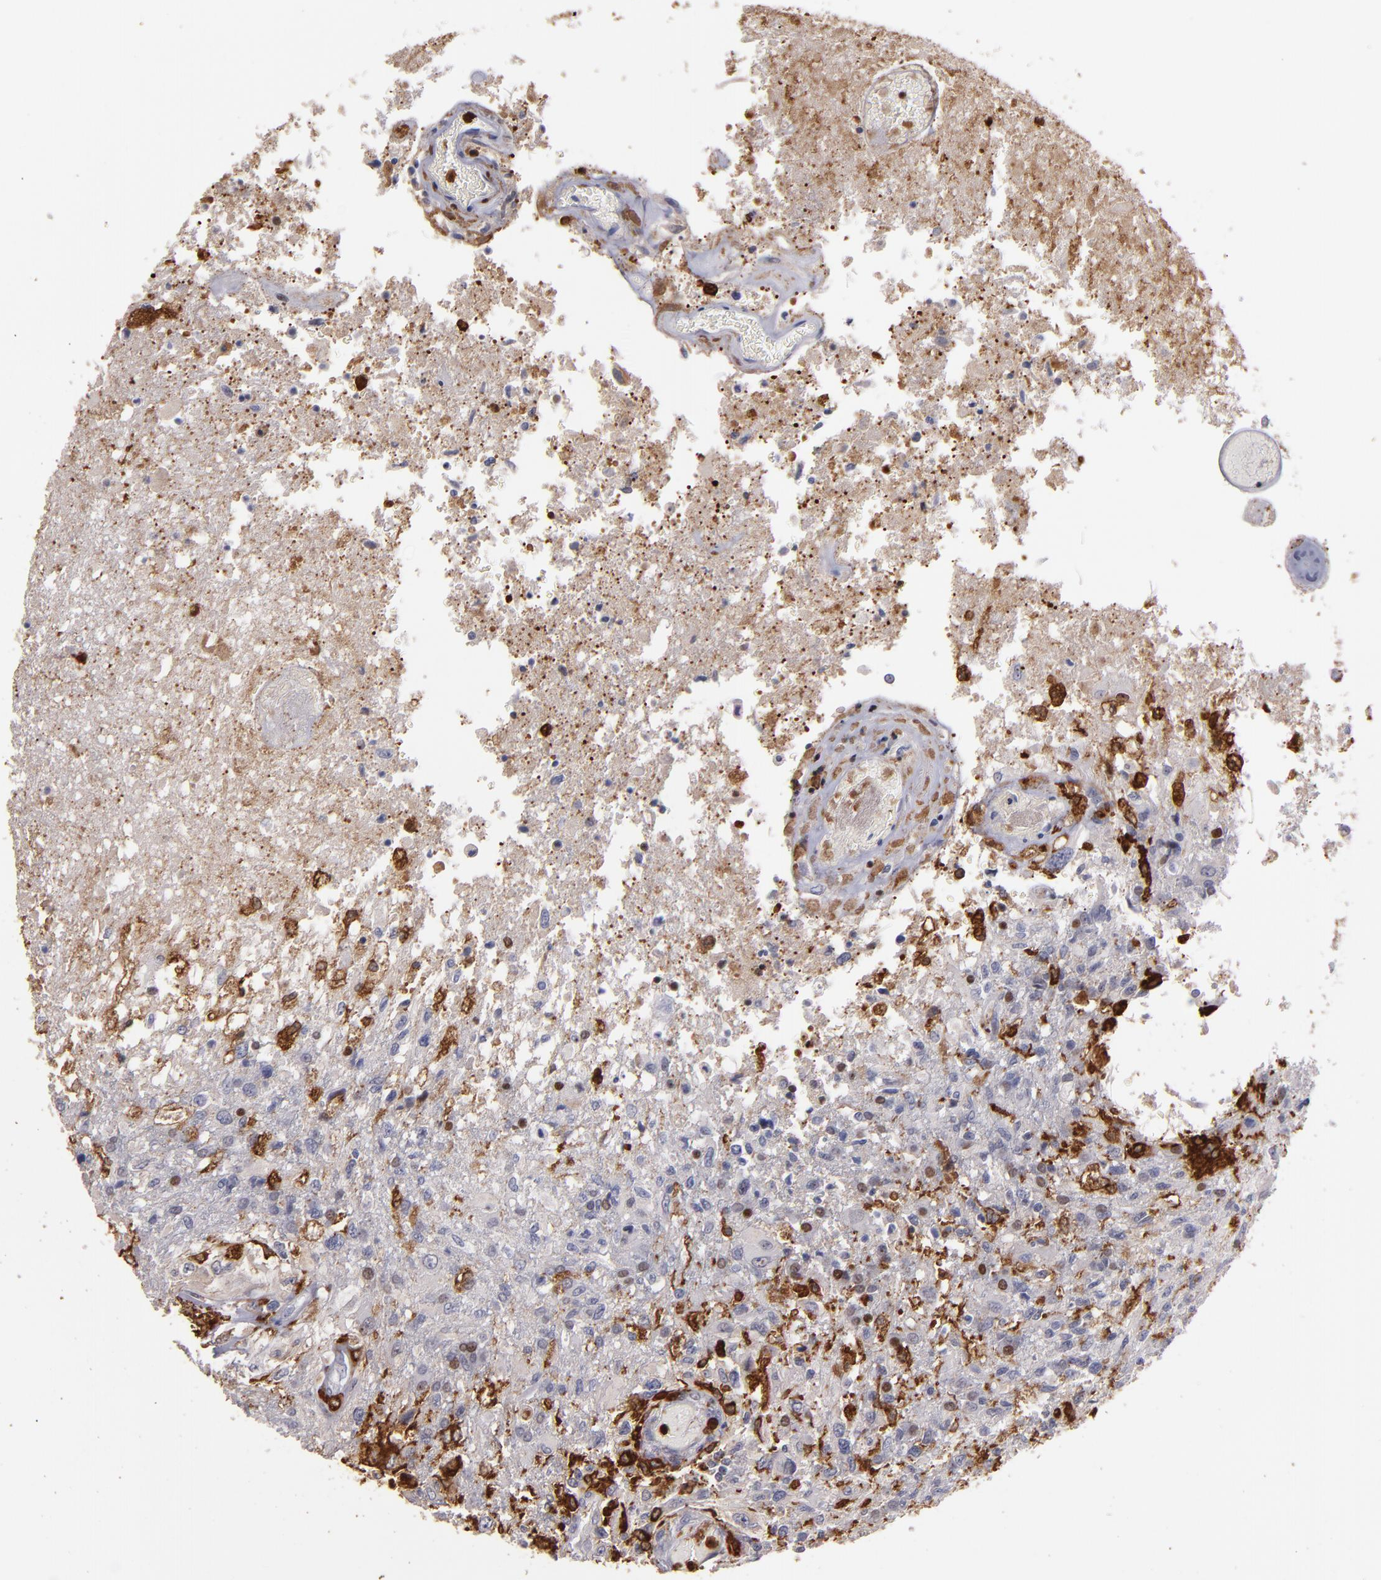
{"staining": {"intensity": "weak", "quantity": "<25%", "location": "nuclear"}, "tissue": "glioma", "cell_type": "Tumor cells", "image_type": "cancer", "snomed": [{"axis": "morphology", "description": "Glioma, malignant, High grade"}, {"axis": "topography", "description": "Cerebral cortex"}], "caption": "Immunohistochemical staining of glioma reveals no significant expression in tumor cells.", "gene": "WAS", "patient": {"sex": "male", "age": 79}}